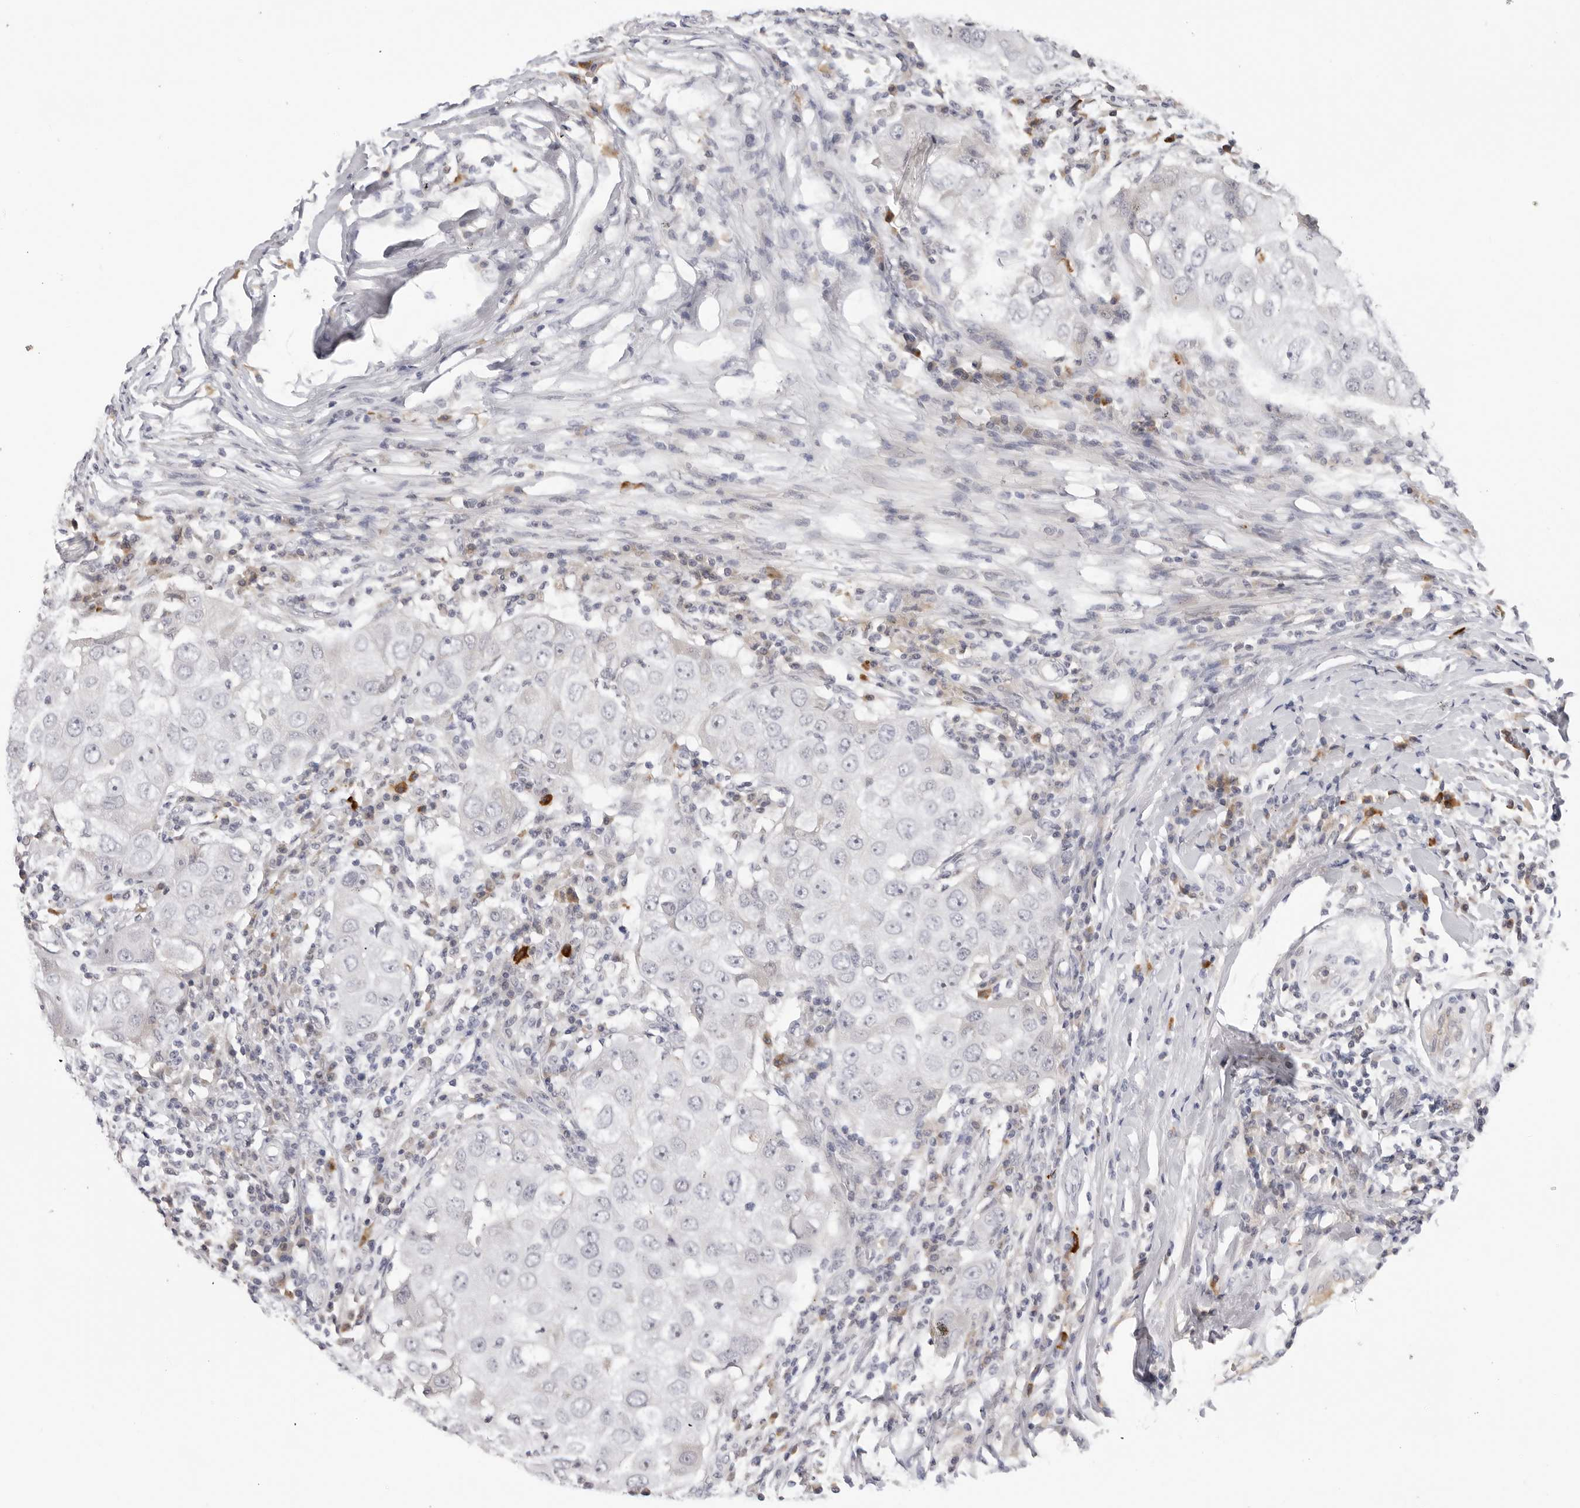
{"staining": {"intensity": "negative", "quantity": "none", "location": "none"}, "tissue": "breast cancer", "cell_type": "Tumor cells", "image_type": "cancer", "snomed": [{"axis": "morphology", "description": "Duct carcinoma"}, {"axis": "topography", "description": "Breast"}], "caption": "Tumor cells are negative for protein expression in human breast cancer.", "gene": "ZNF502", "patient": {"sex": "female", "age": 27}}